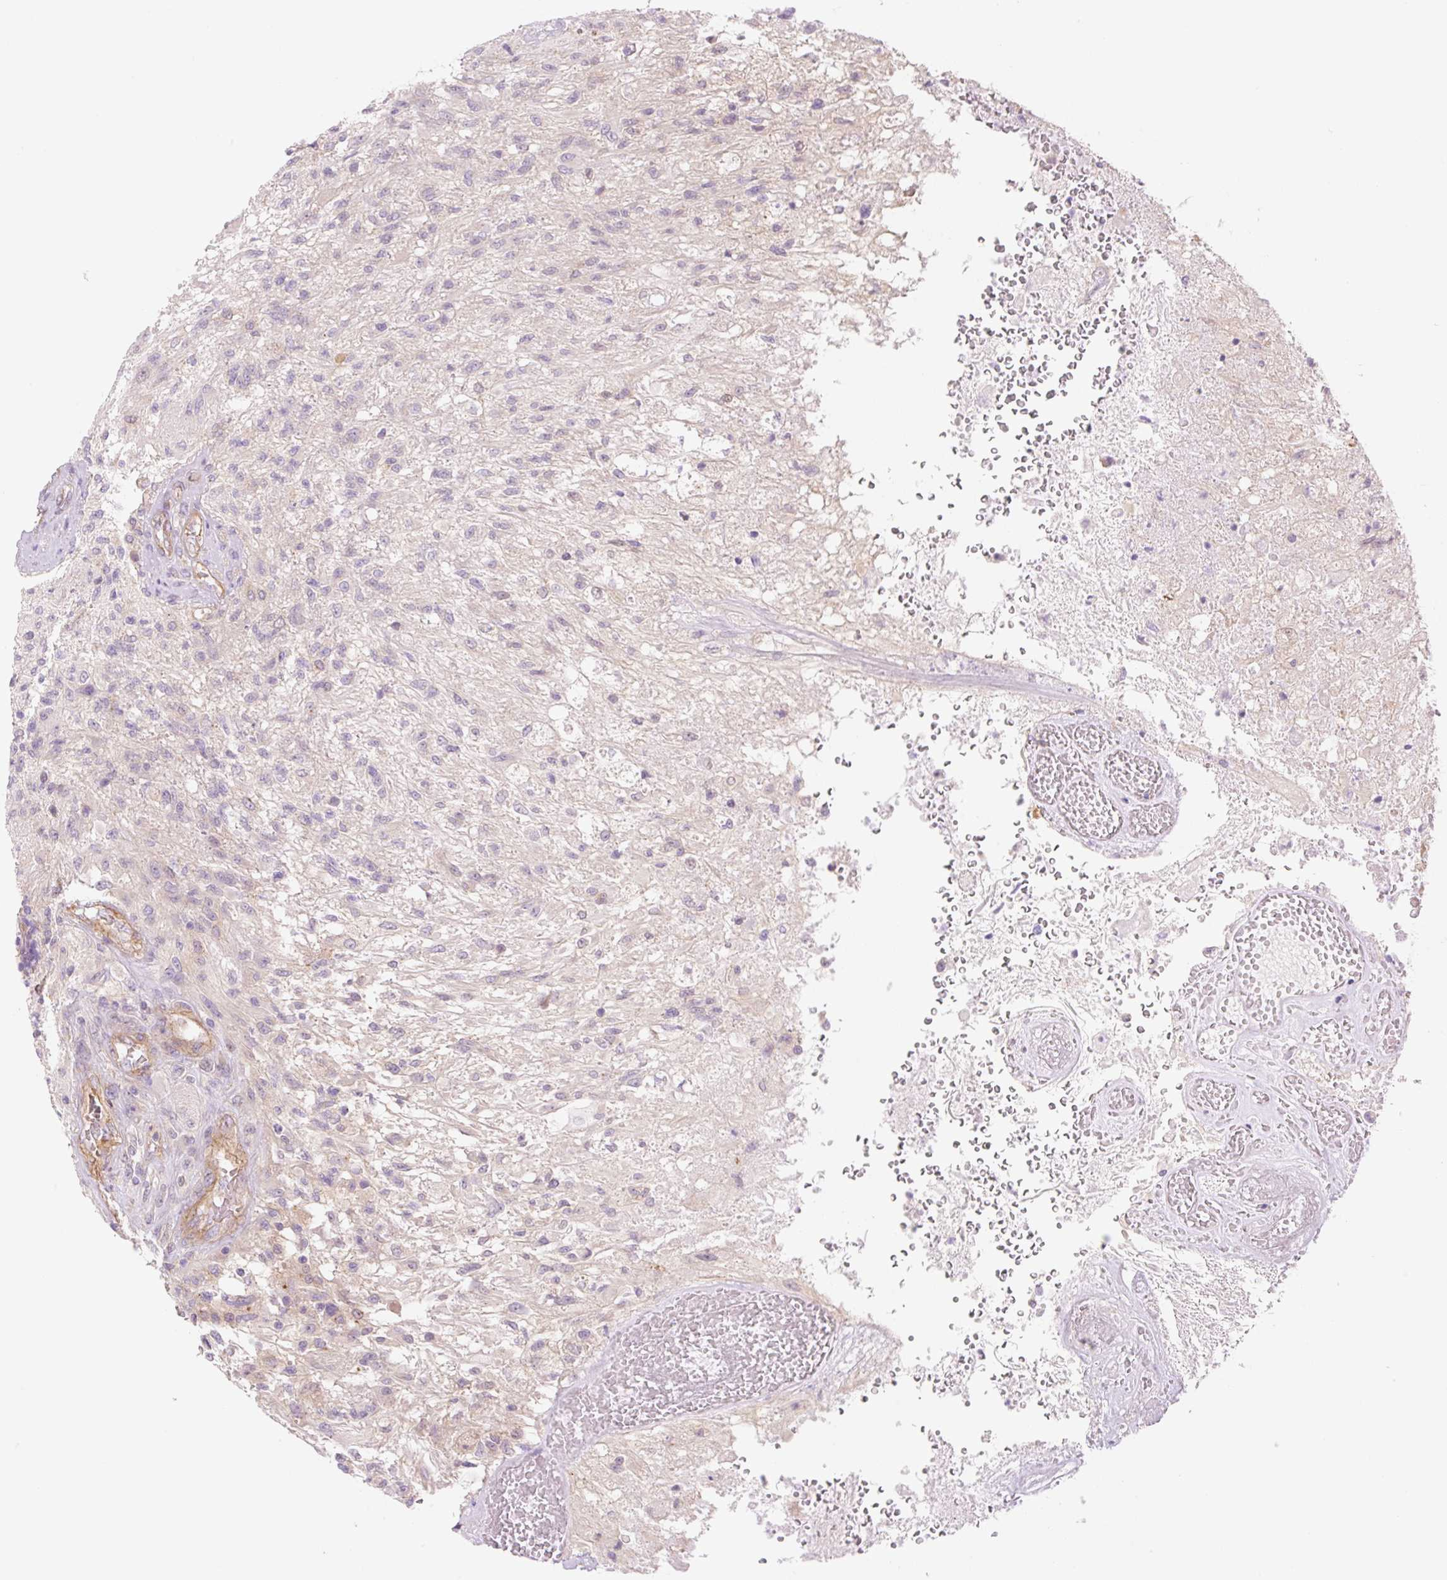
{"staining": {"intensity": "negative", "quantity": "none", "location": "none"}, "tissue": "glioma", "cell_type": "Tumor cells", "image_type": "cancer", "snomed": [{"axis": "morphology", "description": "Glioma, malignant, High grade"}, {"axis": "topography", "description": "Brain"}], "caption": "Tumor cells show no significant positivity in high-grade glioma (malignant).", "gene": "NLRP5", "patient": {"sex": "male", "age": 56}}